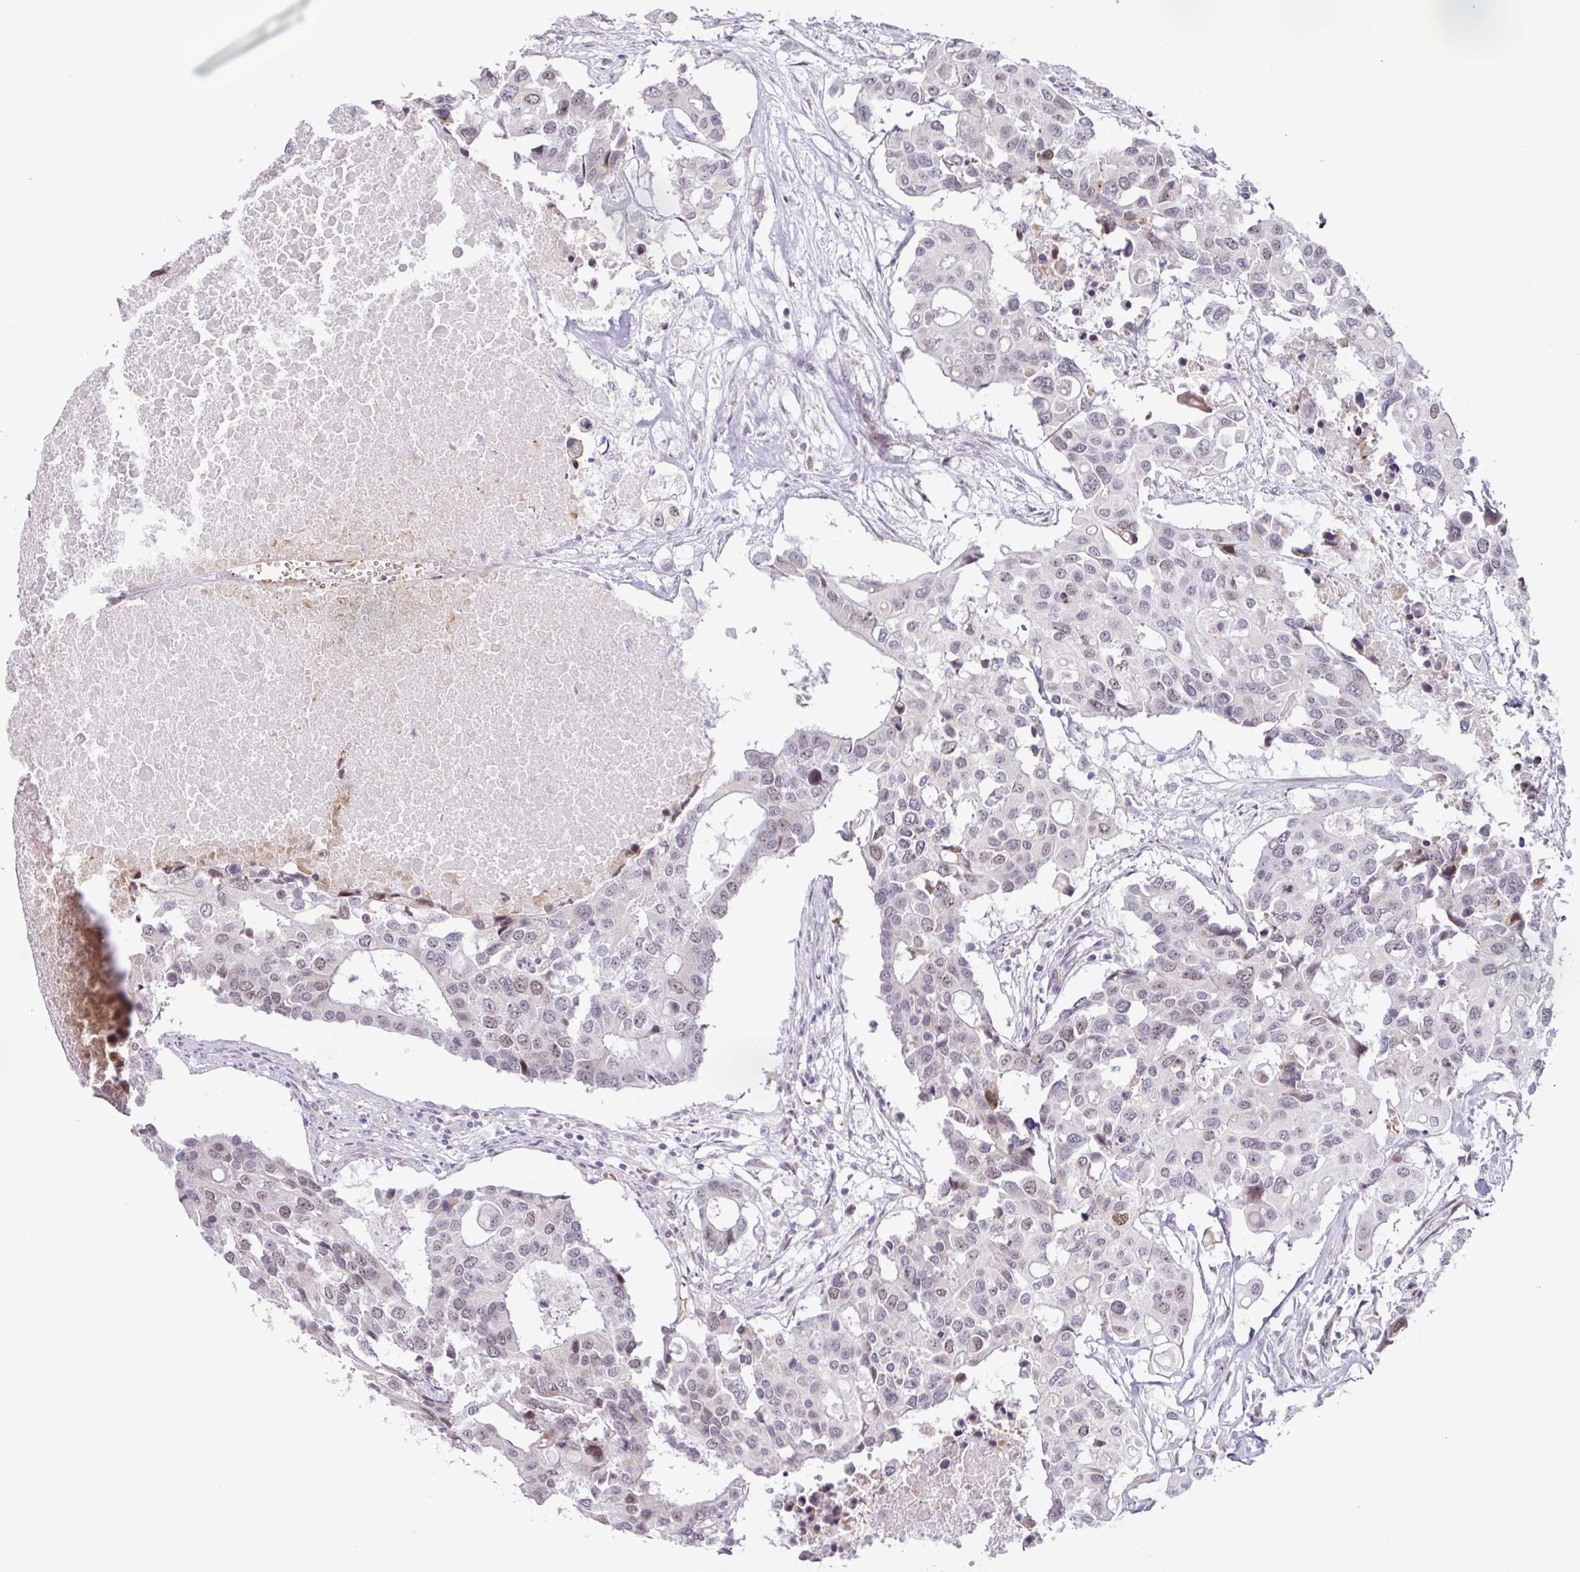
{"staining": {"intensity": "moderate", "quantity": "<25%", "location": "nuclear"}, "tissue": "colorectal cancer", "cell_type": "Tumor cells", "image_type": "cancer", "snomed": [{"axis": "morphology", "description": "Adenocarcinoma, NOS"}, {"axis": "topography", "description": "Colon"}], "caption": "IHC histopathology image of neoplastic tissue: human colorectal cancer stained using immunohistochemistry exhibits low levels of moderate protein expression localized specifically in the nuclear of tumor cells, appearing as a nuclear brown color.", "gene": "PARP2", "patient": {"sex": "male", "age": 77}}